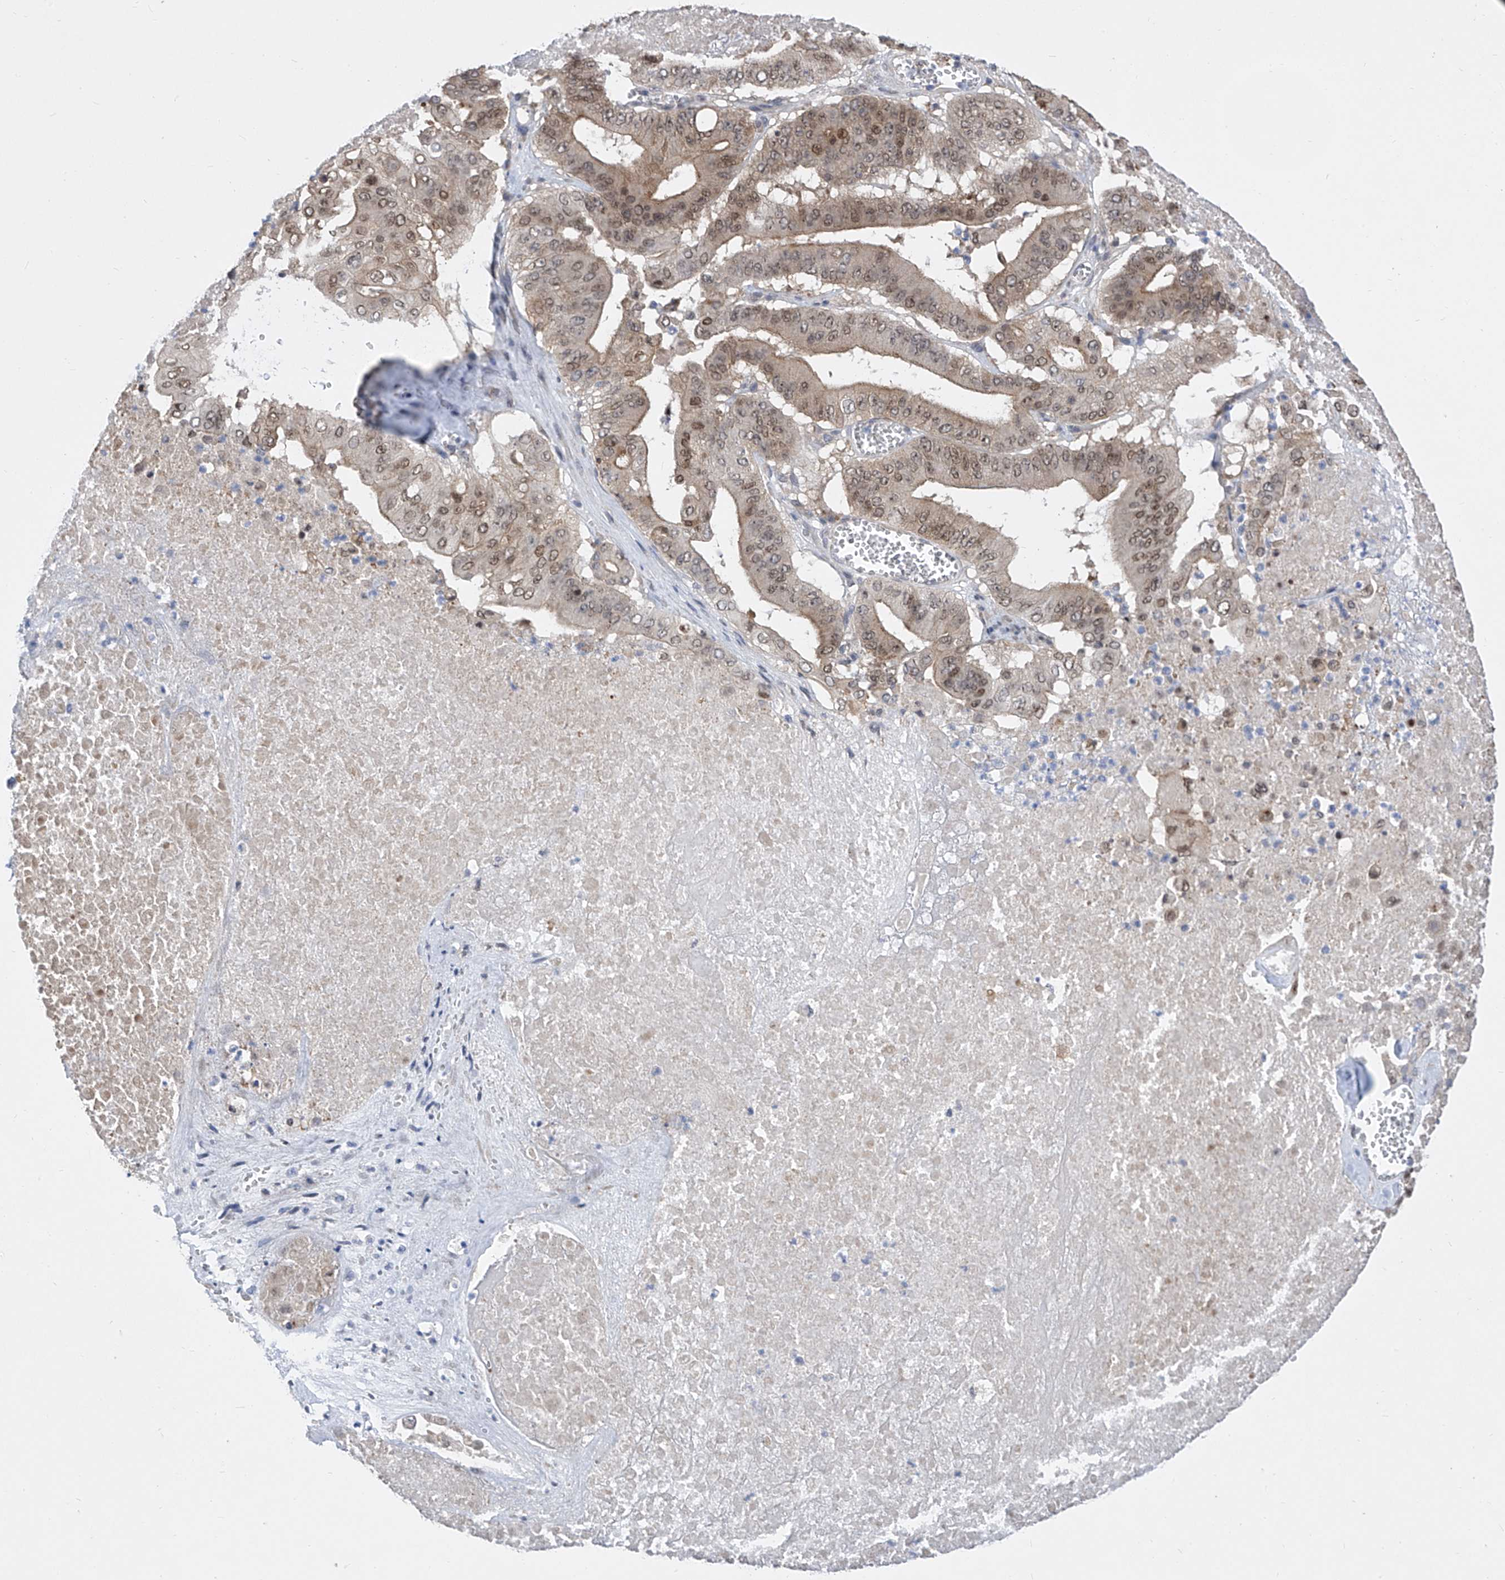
{"staining": {"intensity": "moderate", "quantity": ">75%", "location": "cytoplasmic/membranous,nuclear"}, "tissue": "pancreatic cancer", "cell_type": "Tumor cells", "image_type": "cancer", "snomed": [{"axis": "morphology", "description": "Adenocarcinoma, NOS"}, {"axis": "topography", "description": "Pancreas"}], "caption": "Pancreatic cancer (adenocarcinoma) stained with a brown dye demonstrates moderate cytoplasmic/membranous and nuclear positive staining in about >75% of tumor cells.", "gene": "CETN2", "patient": {"sex": "female", "age": 77}}